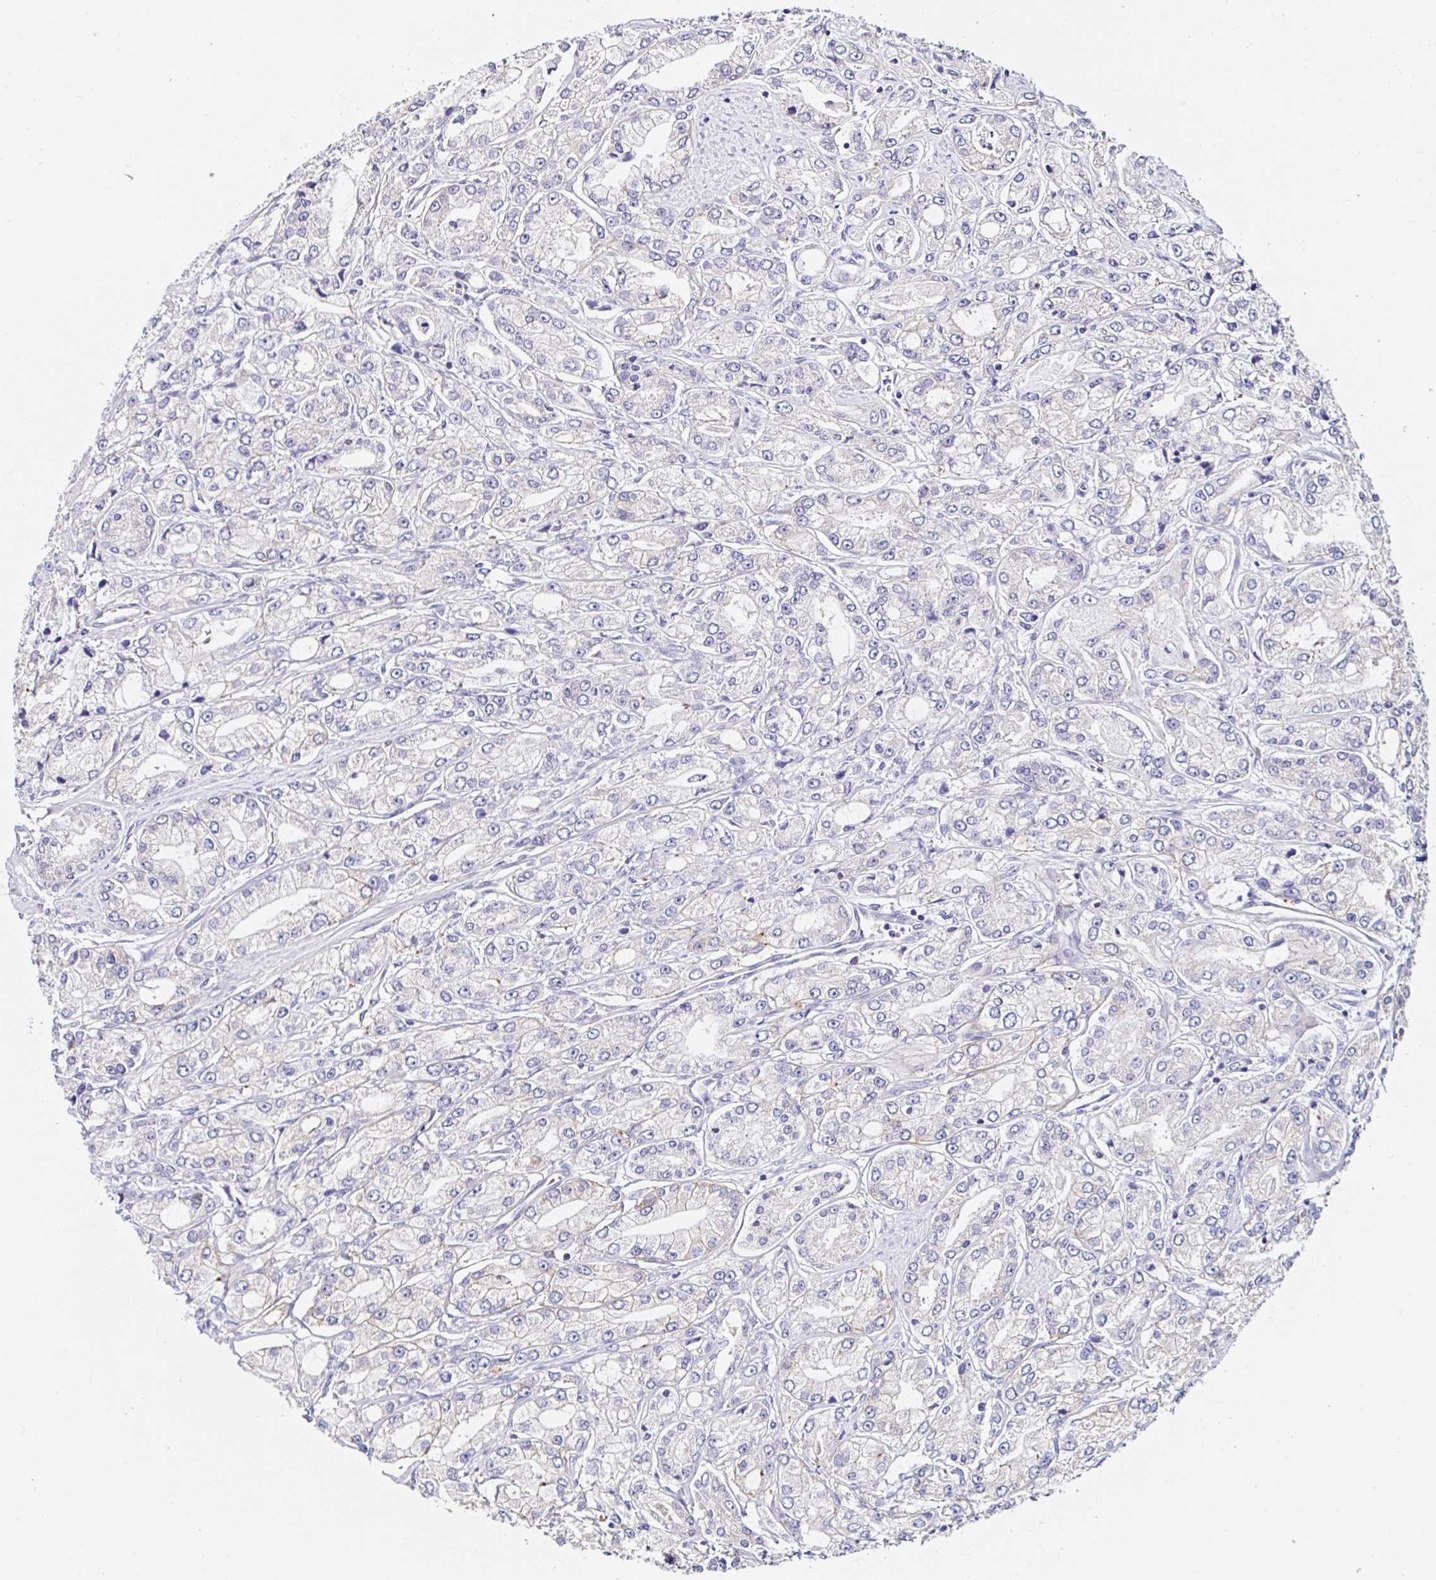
{"staining": {"intensity": "moderate", "quantity": "25%-75%", "location": "cytoplasmic/membranous"}, "tissue": "prostate cancer", "cell_type": "Tumor cells", "image_type": "cancer", "snomed": [{"axis": "morphology", "description": "Adenocarcinoma, High grade"}, {"axis": "topography", "description": "Prostate"}], "caption": "Immunohistochemistry micrograph of neoplastic tissue: prostate cancer stained using immunohistochemistry (IHC) exhibits medium levels of moderate protein expression localized specifically in the cytoplasmic/membranous of tumor cells, appearing as a cytoplasmic/membranous brown color.", "gene": "VSIG2", "patient": {"sex": "male", "age": 66}}